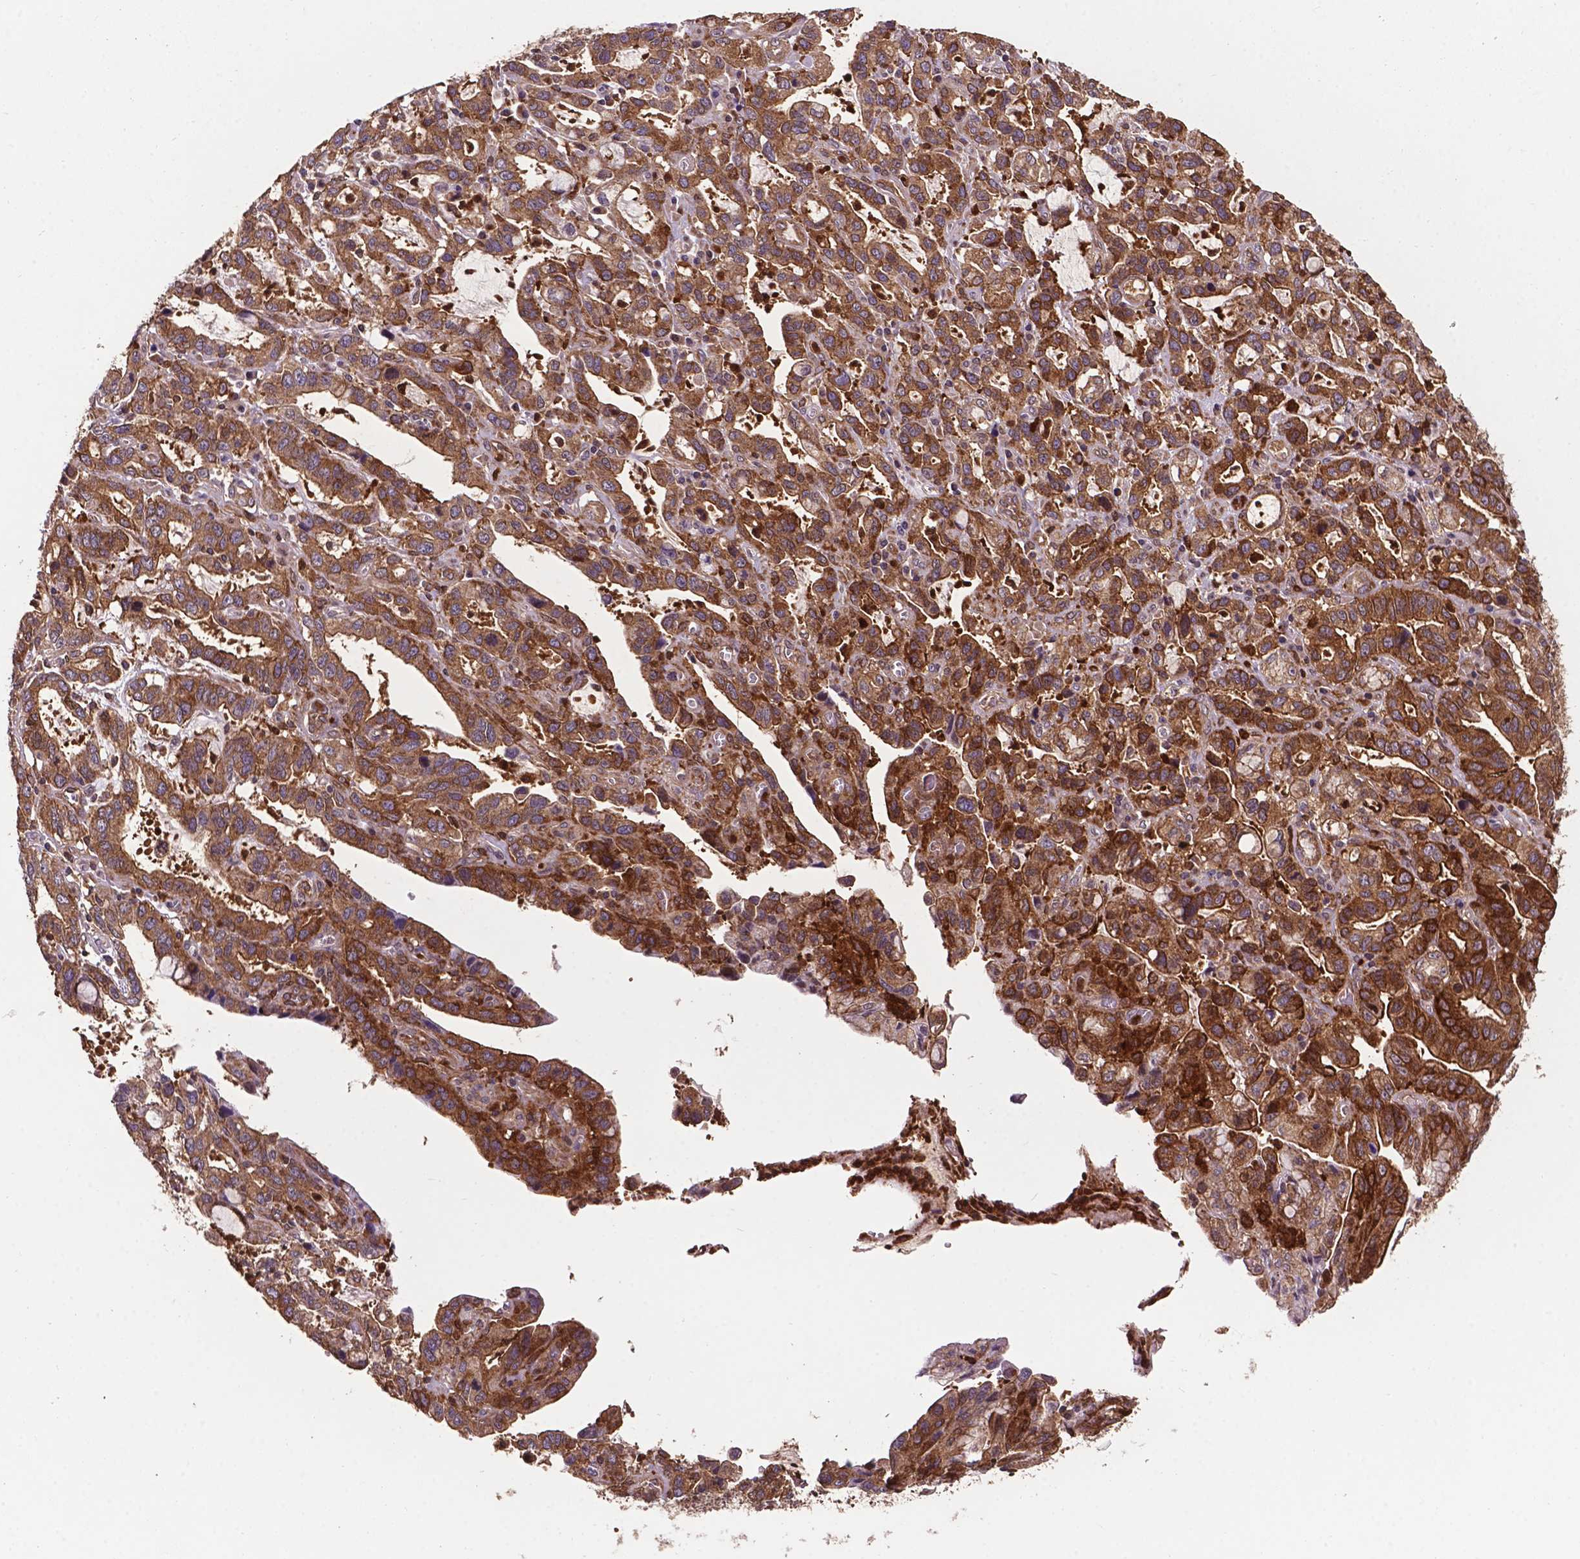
{"staining": {"intensity": "strong", "quantity": ">75%", "location": "cytoplasmic/membranous"}, "tissue": "stomach cancer", "cell_type": "Tumor cells", "image_type": "cancer", "snomed": [{"axis": "morphology", "description": "Adenocarcinoma, NOS"}, {"axis": "topography", "description": "Stomach, lower"}], "caption": "Protein analysis of adenocarcinoma (stomach) tissue shows strong cytoplasmic/membranous staining in about >75% of tumor cells. (Brightfield microscopy of DAB IHC at high magnification).", "gene": "SMAD3", "patient": {"sex": "female", "age": 76}}